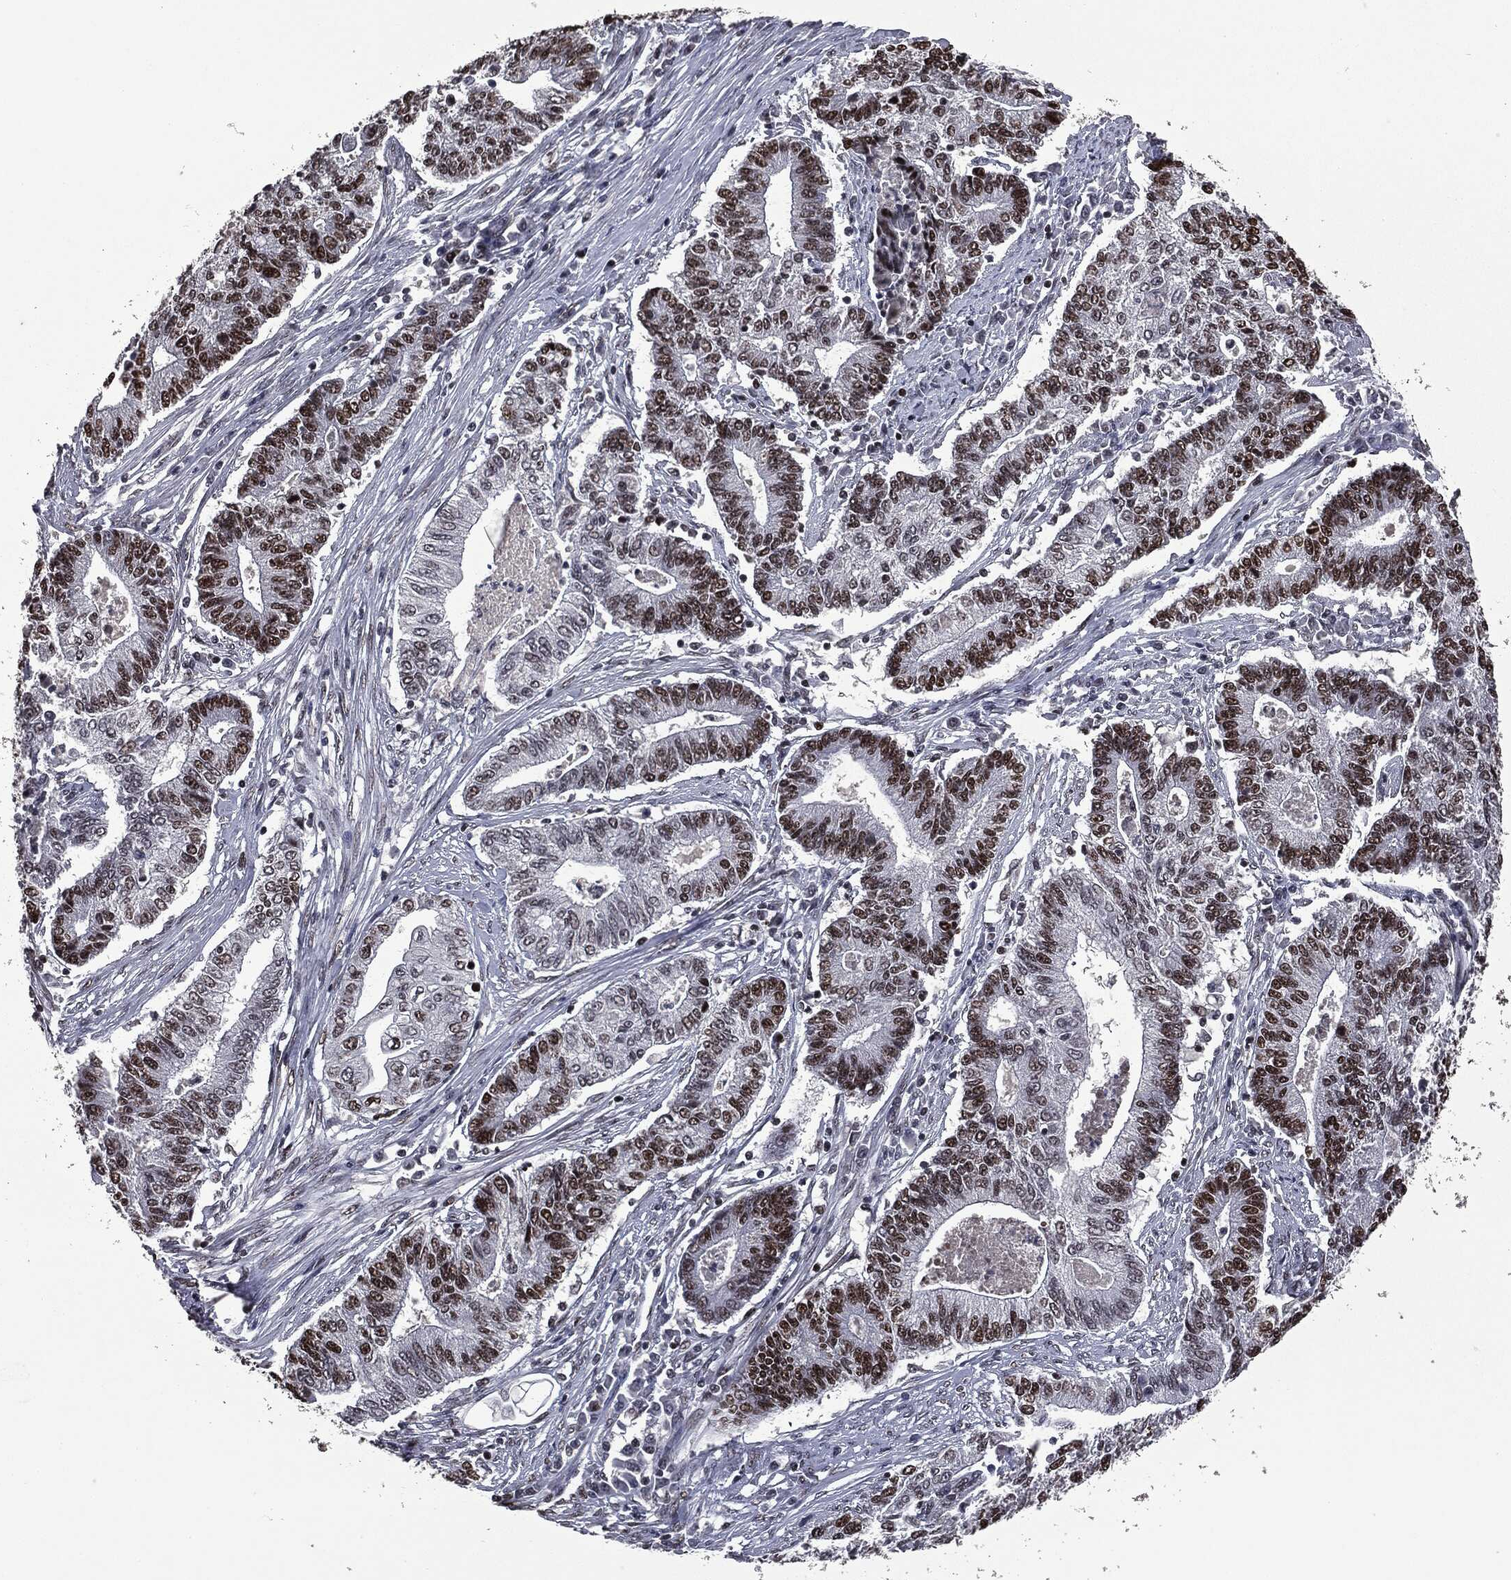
{"staining": {"intensity": "strong", "quantity": ">75%", "location": "nuclear"}, "tissue": "endometrial cancer", "cell_type": "Tumor cells", "image_type": "cancer", "snomed": [{"axis": "morphology", "description": "Adenocarcinoma, NOS"}, {"axis": "topography", "description": "Uterus"}, {"axis": "topography", "description": "Endometrium"}], "caption": "Endometrial cancer (adenocarcinoma) tissue displays strong nuclear expression in about >75% of tumor cells, visualized by immunohistochemistry.", "gene": "MSH2", "patient": {"sex": "female", "age": 54}}